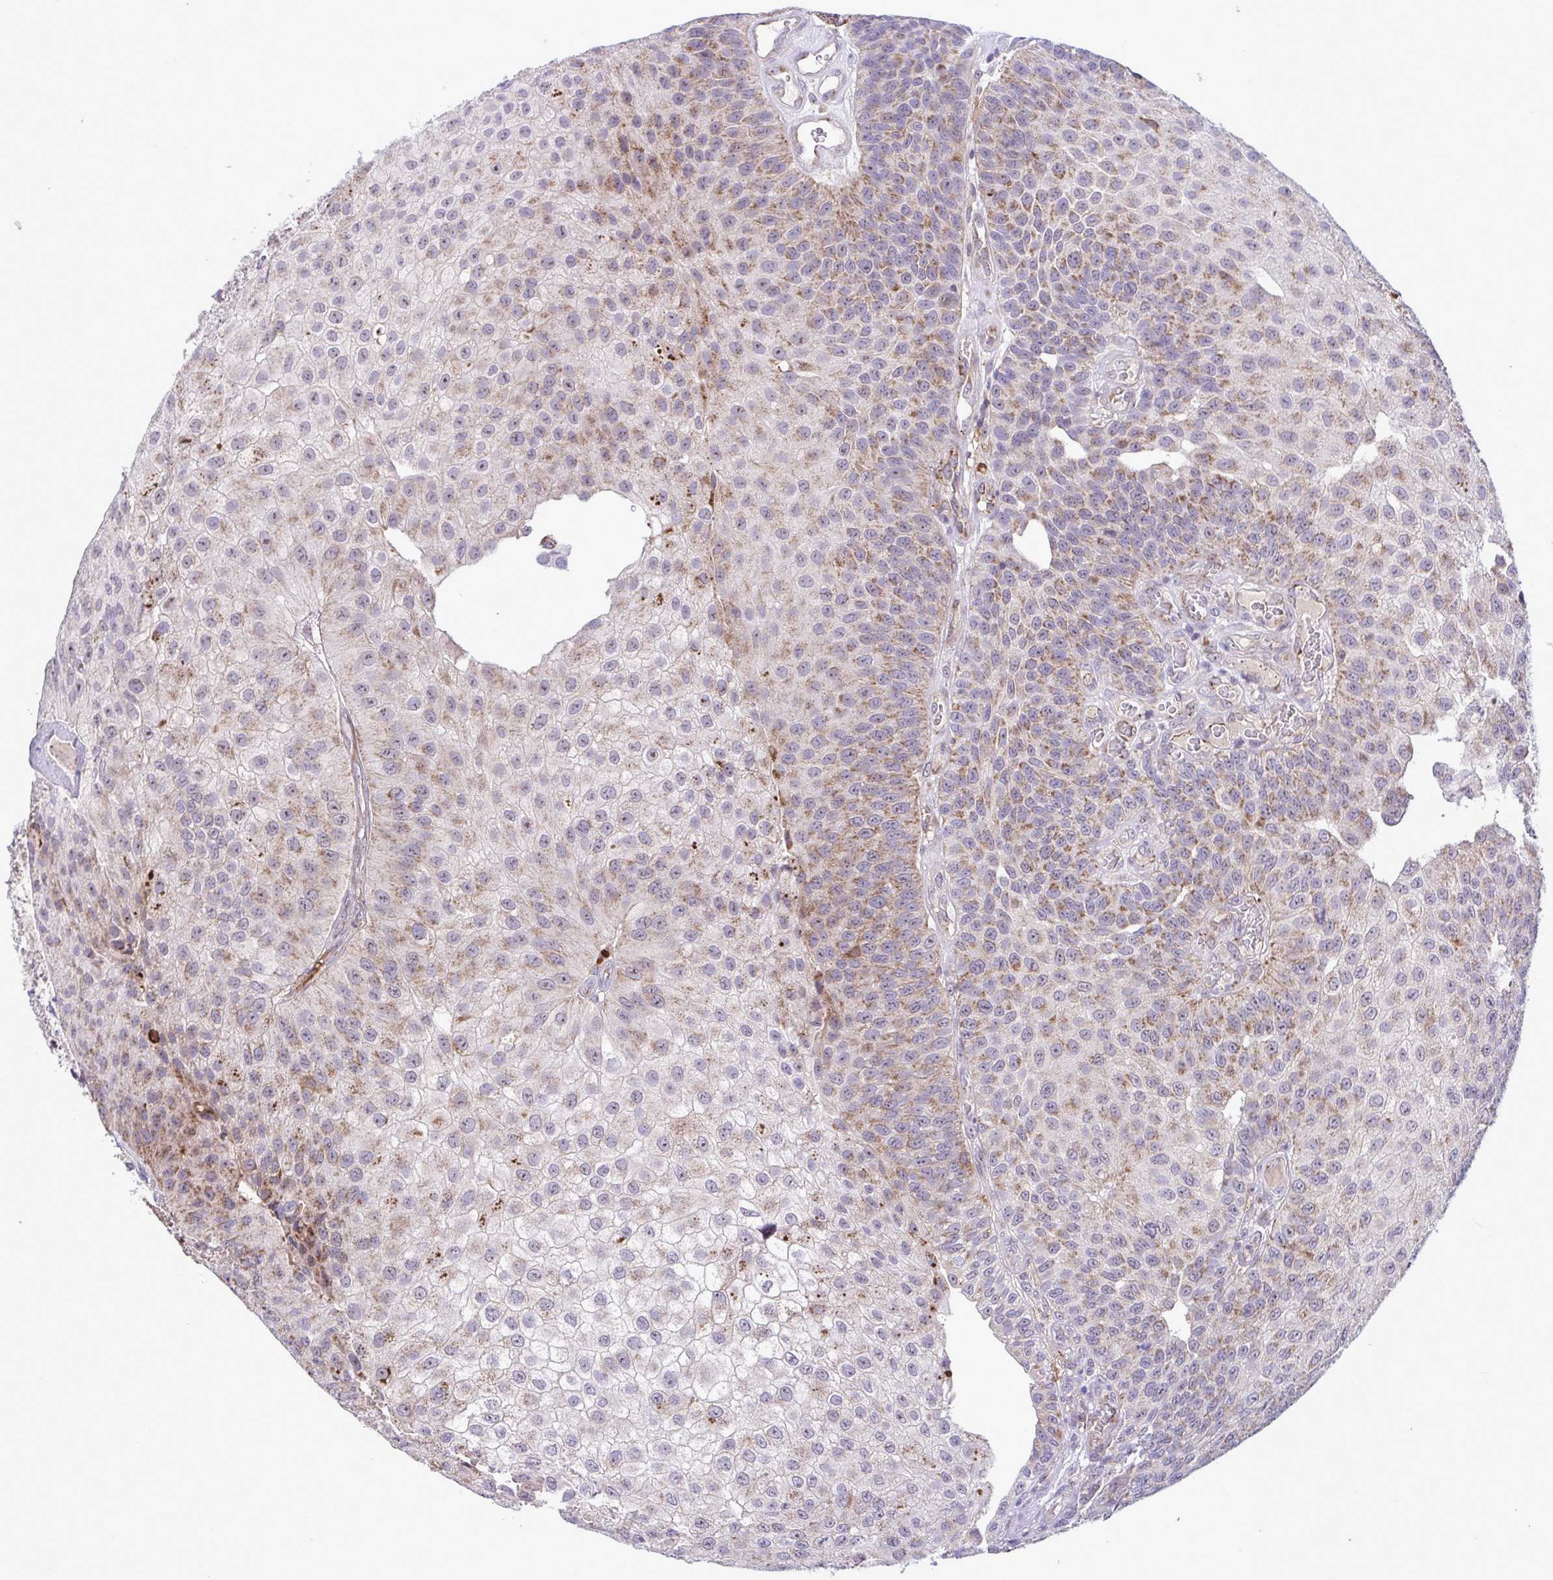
{"staining": {"intensity": "moderate", "quantity": "25%-75%", "location": "cytoplasmic/membranous"}, "tissue": "urothelial cancer", "cell_type": "Tumor cells", "image_type": "cancer", "snomed": [{"axis": "morphology", "description": "Urothelial carcinoma, NOS"}, {"axis": "topography", "description": "Urinary bladder"}], "caption": "Immunohistochemical staining of urothelial cancer exhibits medium levels of moderate cytoplasmic/membranous protein positivity in approximately 25%-75% of tumor cells. (DAB IHC with brightfield microscopy, high magnification).", "gene": "CD101", "patient": {"sex": "male", "age": 87}}